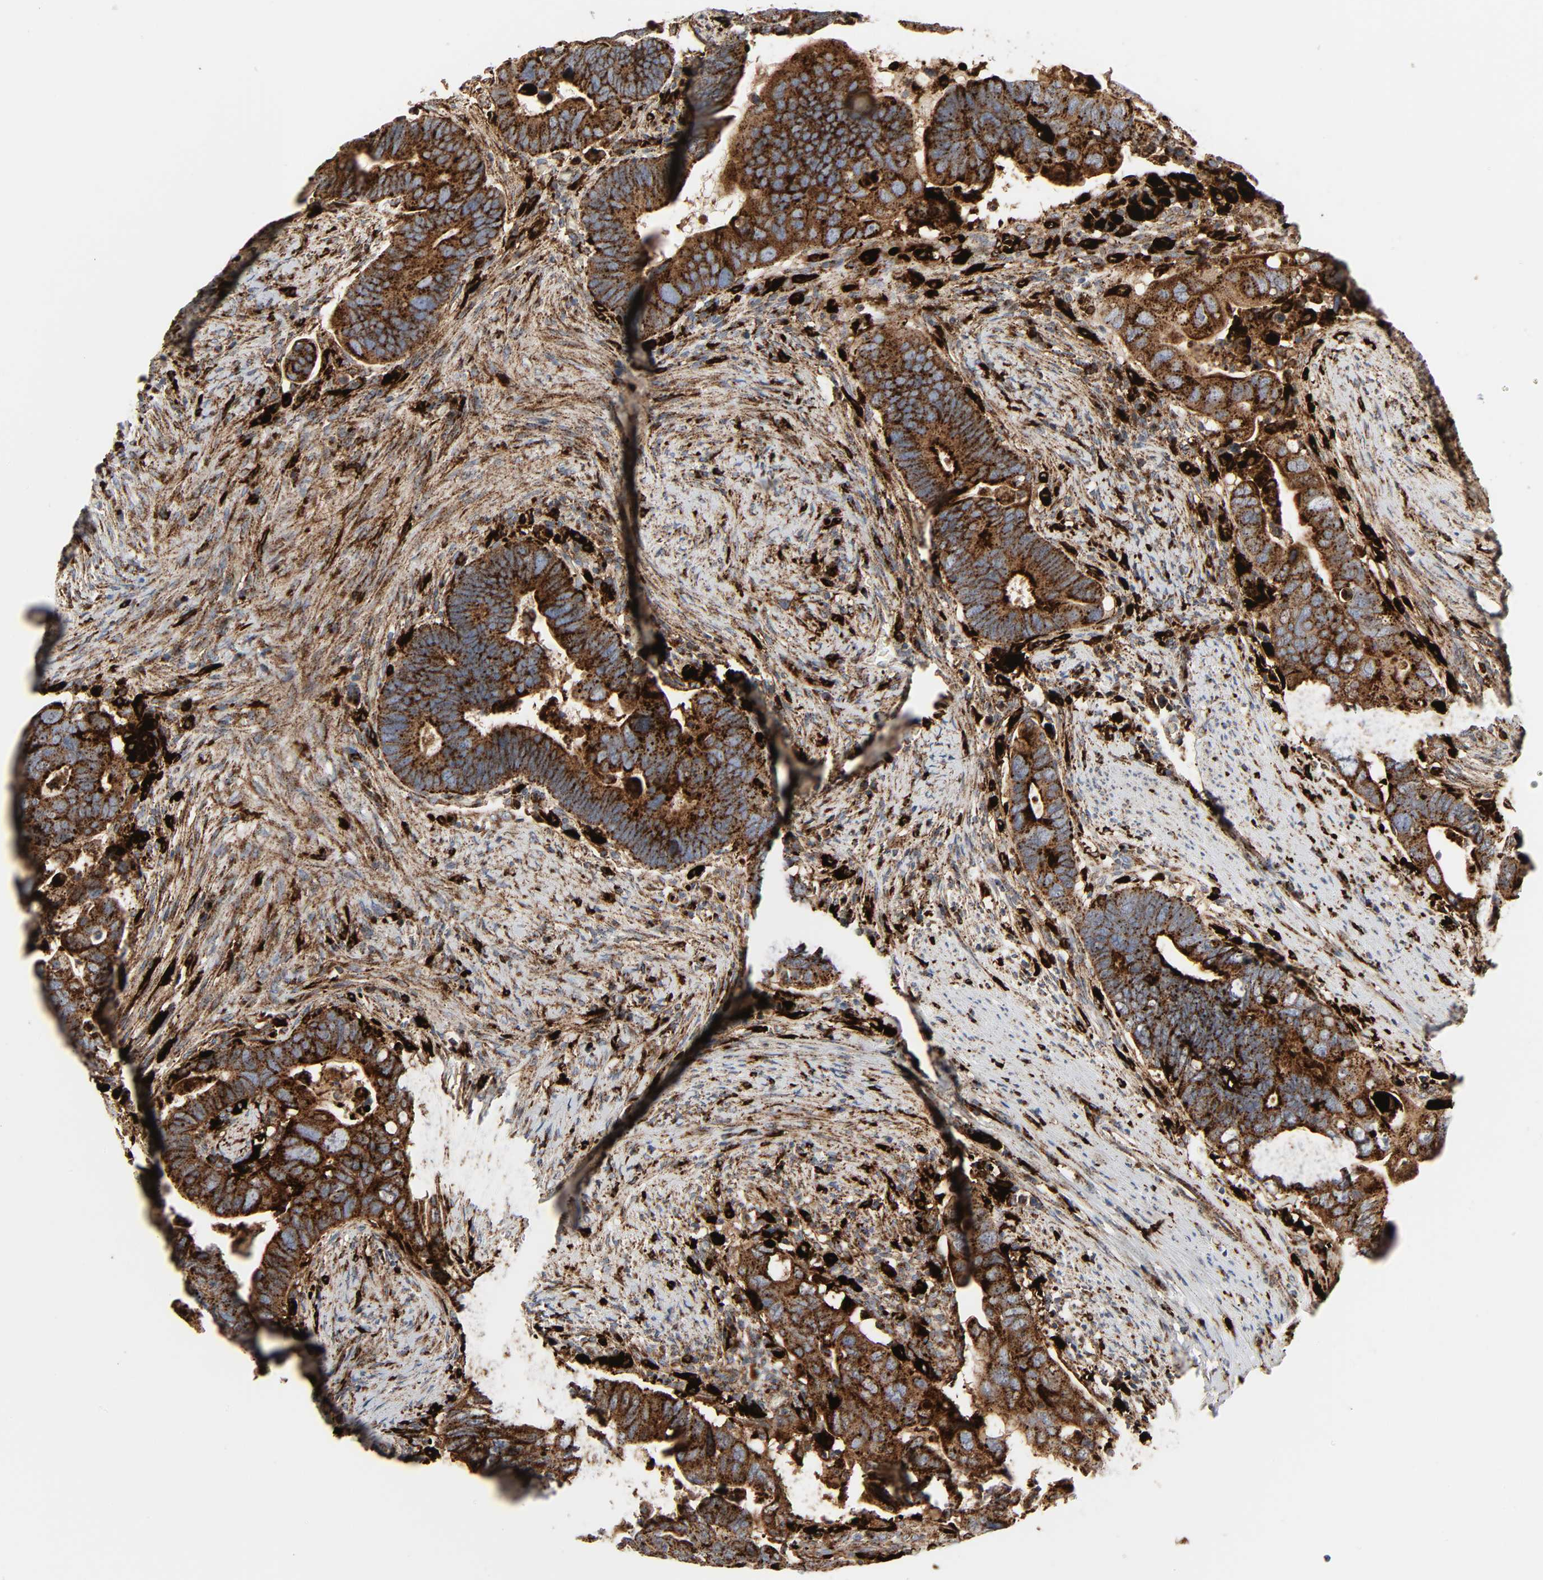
{"staining": {"intensity": "strong", "quantity": ">75%", "location": "cytoplasmic/membranous"}, "tissue": "colorectal cancer", "cell_type": "Tumor cells", "image_type": "cancer", "snomed": [{"axis": "morphology", "description": "Adenocarcinoma, NOS"}, {"axis": "topography", "description": "Rectum"}], "caption": "This micrograph displays adenocarcinoma (colorectal) stained with immunohistochemistry to label a protein in brown. The cytoplasmic/membranous of tumor cells show strong positivity for the protein. Nuclei are counter-stained blue.", "gene": "PSAP", "patient": {"sex": "male", "age": 53}}